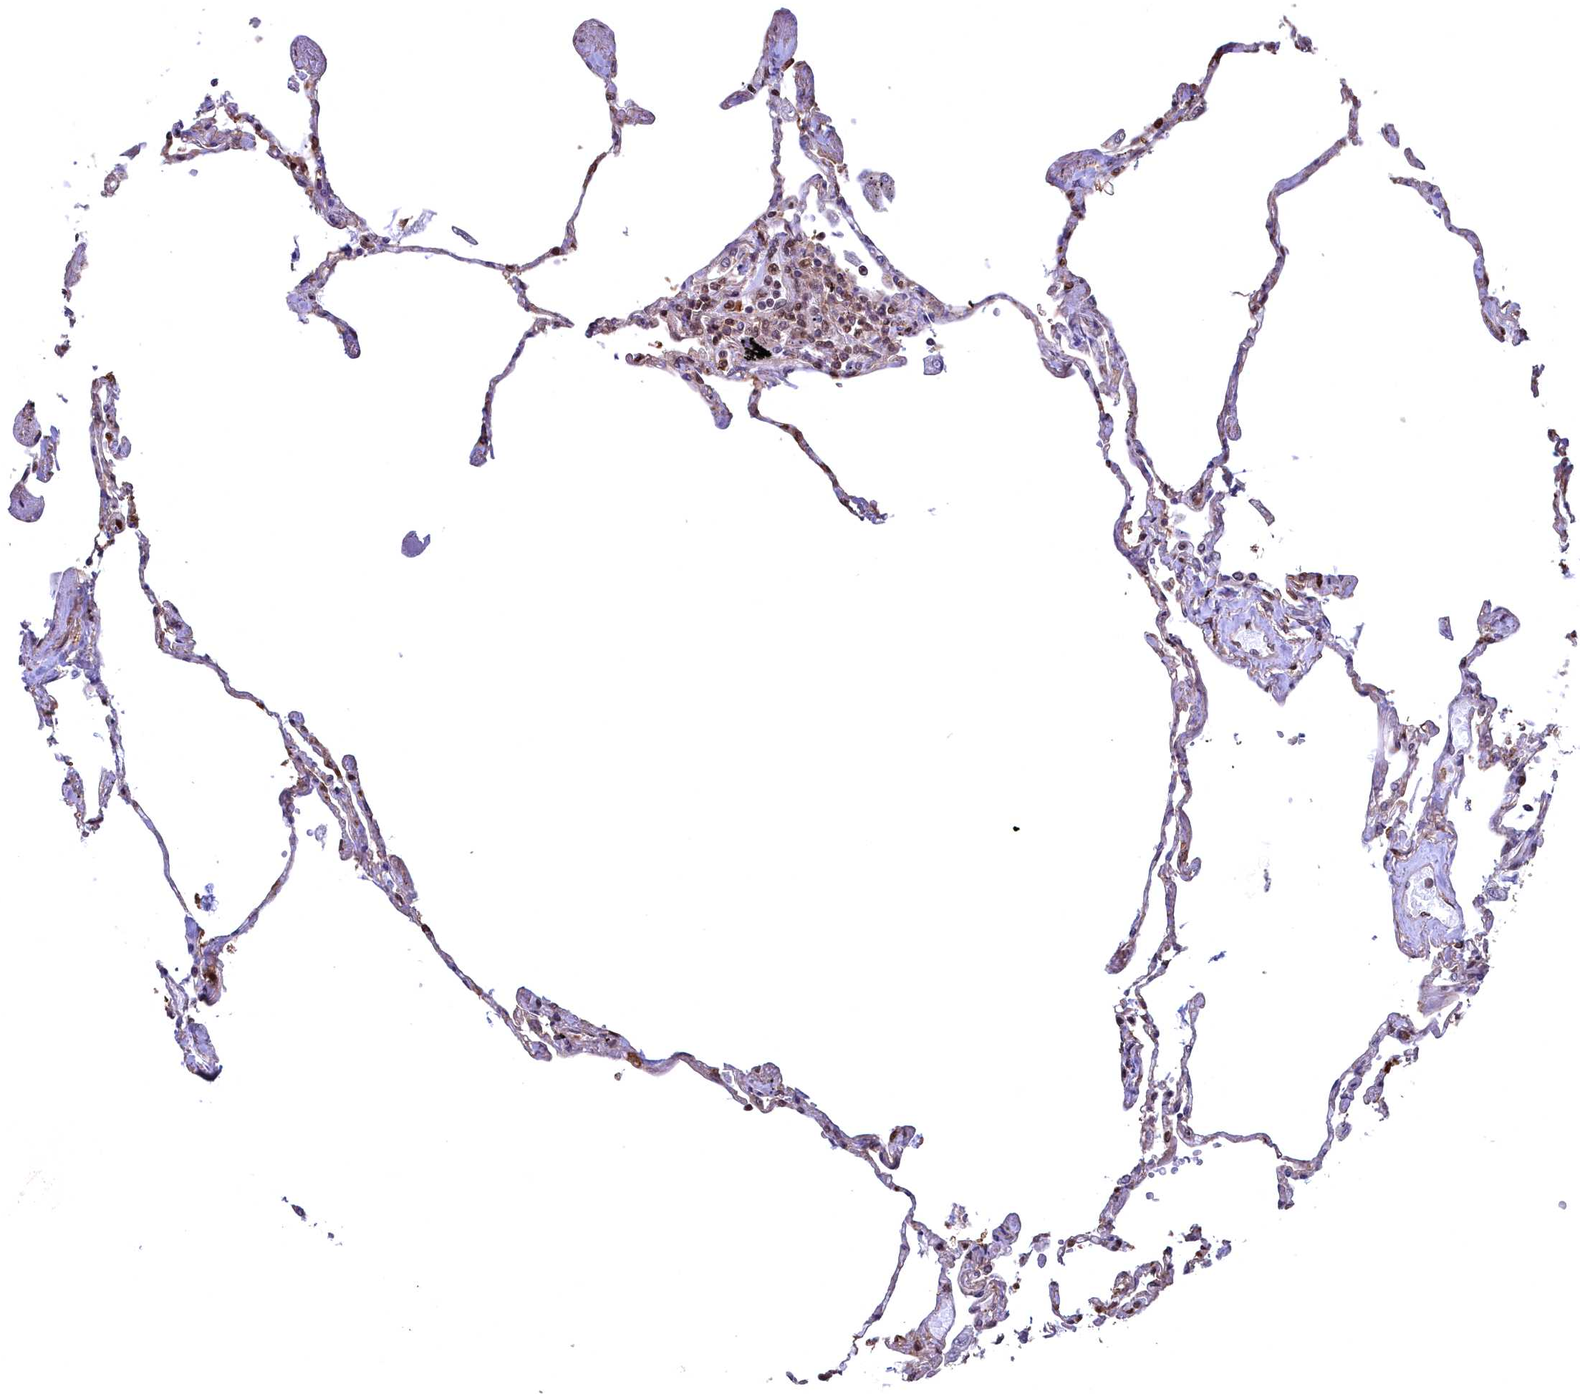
{"staining": {"intensity": "moderate", "quantity": "<25%", "location": "cytoplasmic/membranous,nuclear"}, "tissue": "lung", "cell_type": "Alveolar cells", "image_type": "normal", "snomed": [{"axis": "morphology", "description": "Normal tissue, NOS"}, {"axis": "topography", "description": "Lung"}], "caption": "About <25% of alveolar cells in normal lung reveal moderate cytoplasmic/membranous,nuclear protein expression as visualized by brown immunohistochemical staining.", "gene": "GAPDH", "patient": {"sex": "female", "age": 67}}